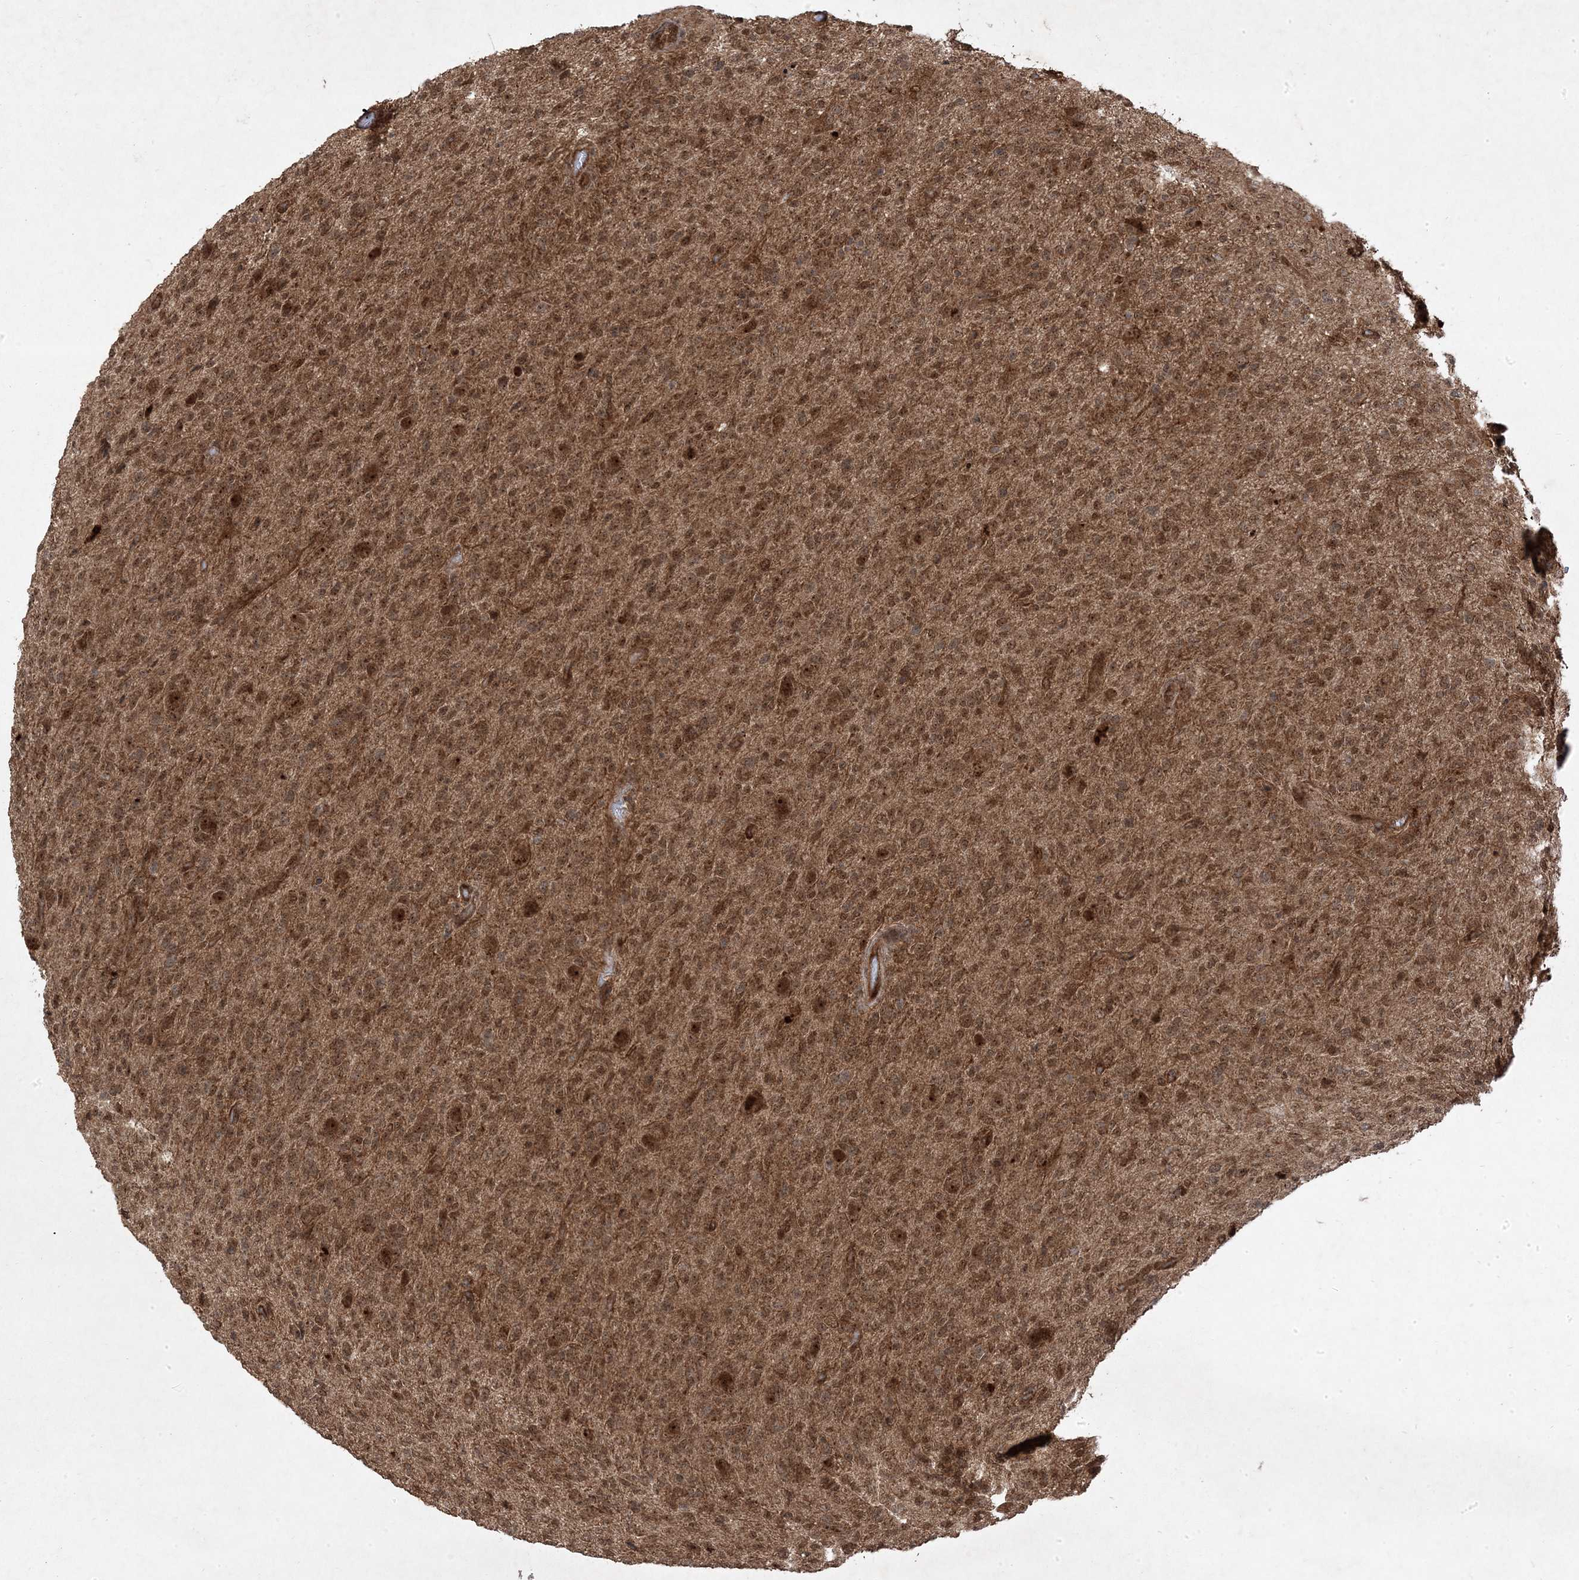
{"staining": {"intensity": "moderate", "quantity": ">75%", "location": "cytoplasmic/membranous,nuclear"}, "tissue": "glioma", "cell_type": "Tumor cells", "image_type": "cancer", "snomed": [{"axis": "morphology", "description": "Glioma, malignant, High grade"}, {"axis": "topography", "description": "Brain"}], "caption": "The micrograph exhibits immunohistochemical staining of malignant glioma (high-grade). There is moderate cytoplasmic/membranous and nuclear positivity is appreciated in about >75% of tumor cells.", "gene": "PLEKHM2", "patient": {"sex": "female", "age": 57}}